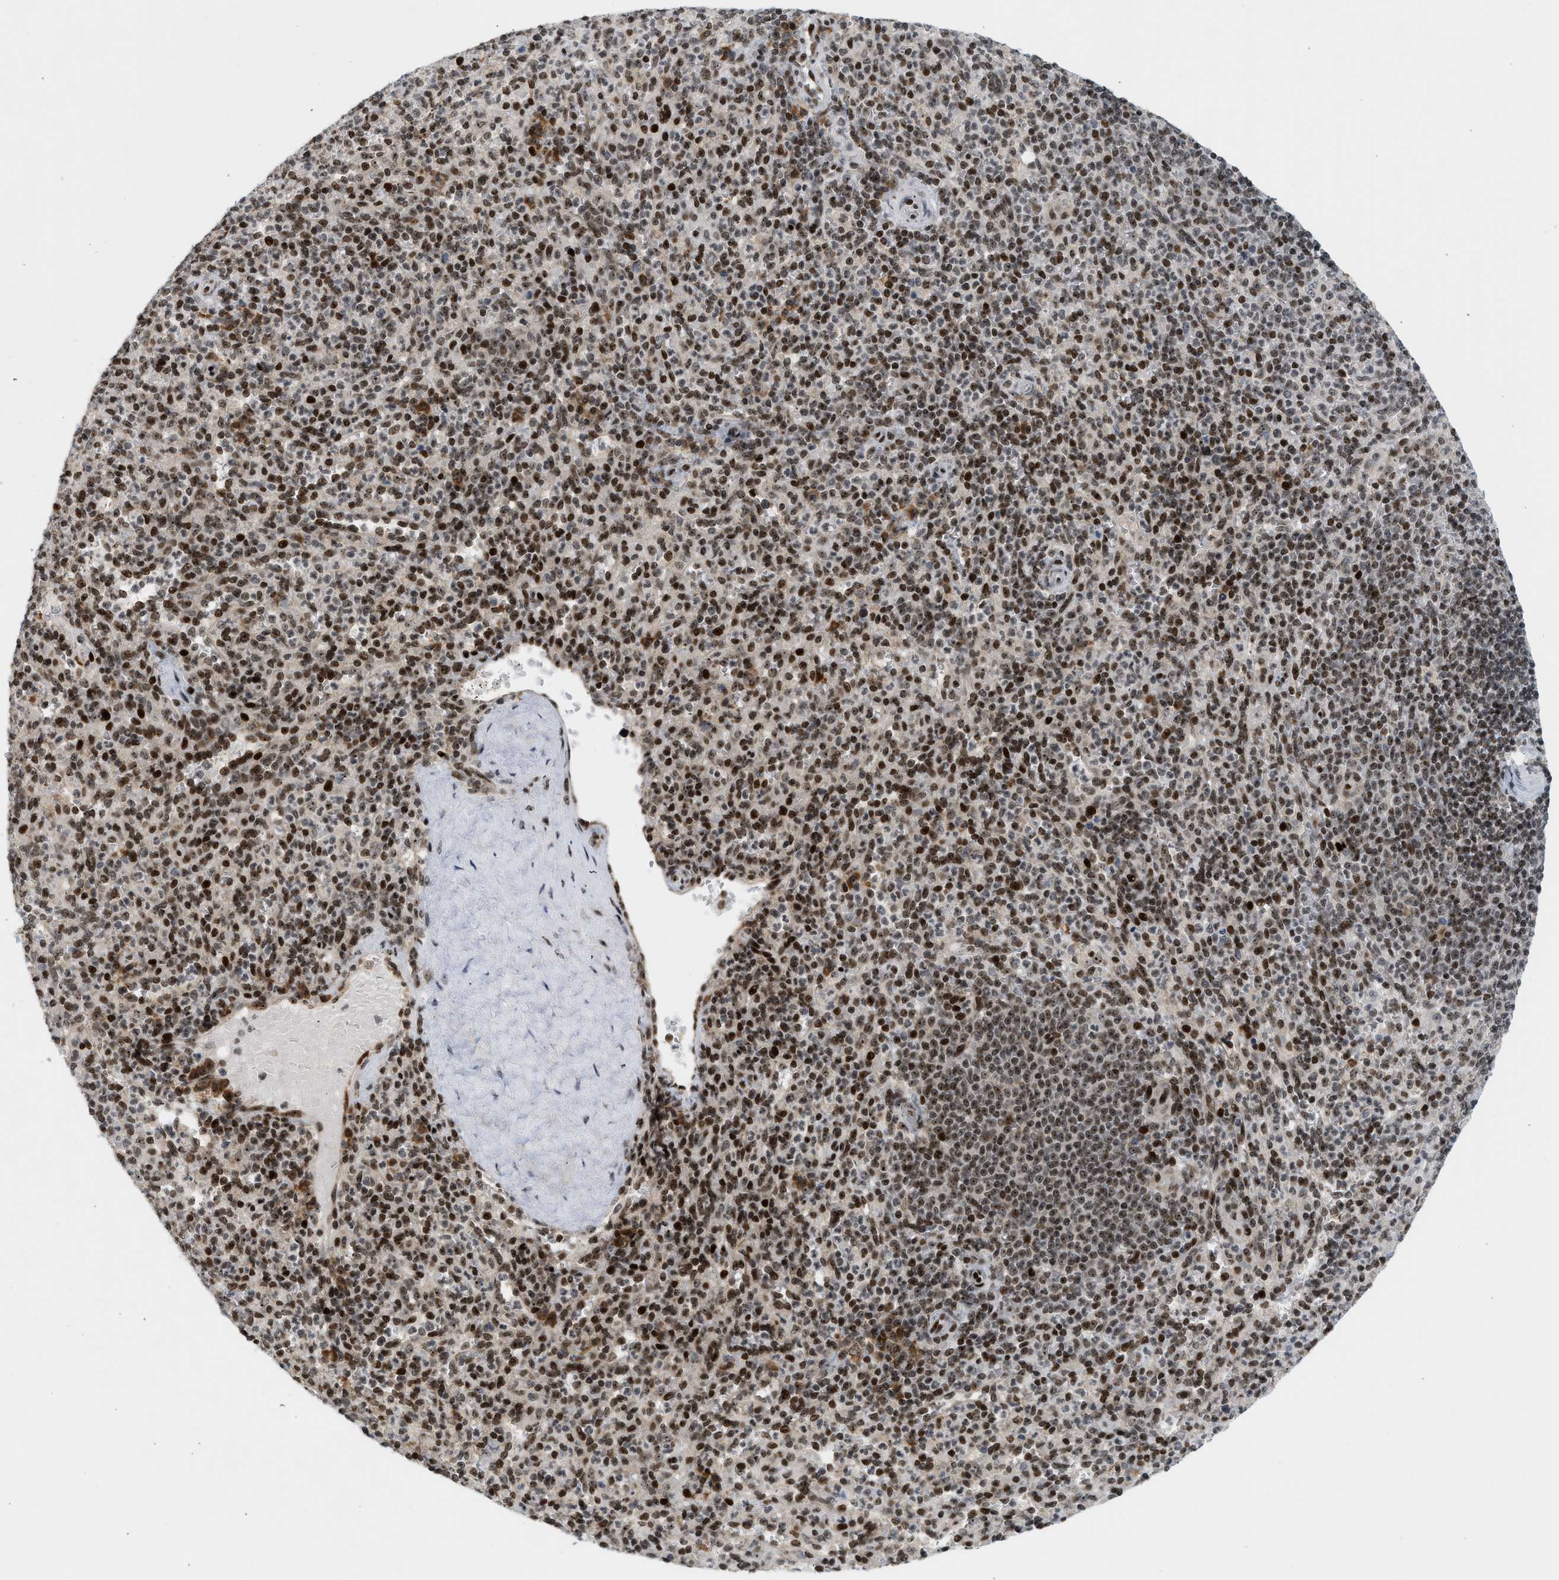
{"staining": {"intensity": "strong", "quantity": ">75%", "location": "nuclear"}, "tissue": "spleen", "cell_type": "Cells in red pulp", "image_type": "normal", "snomed": [{"axis": "morphology", "description": "Normal tissue, NOS"}, {"axis": "topography", "description": "Spleen"}], "caption": "Immunohistochemistry (DAB (3,3'-diaminobenzidine)) staining of unremarkable spleen demonstrates strong nuclear protein staining in about >75% of cells in red pulp.", "gene": "ZNF22", "patient": {"sex": "male", "age": 36}}